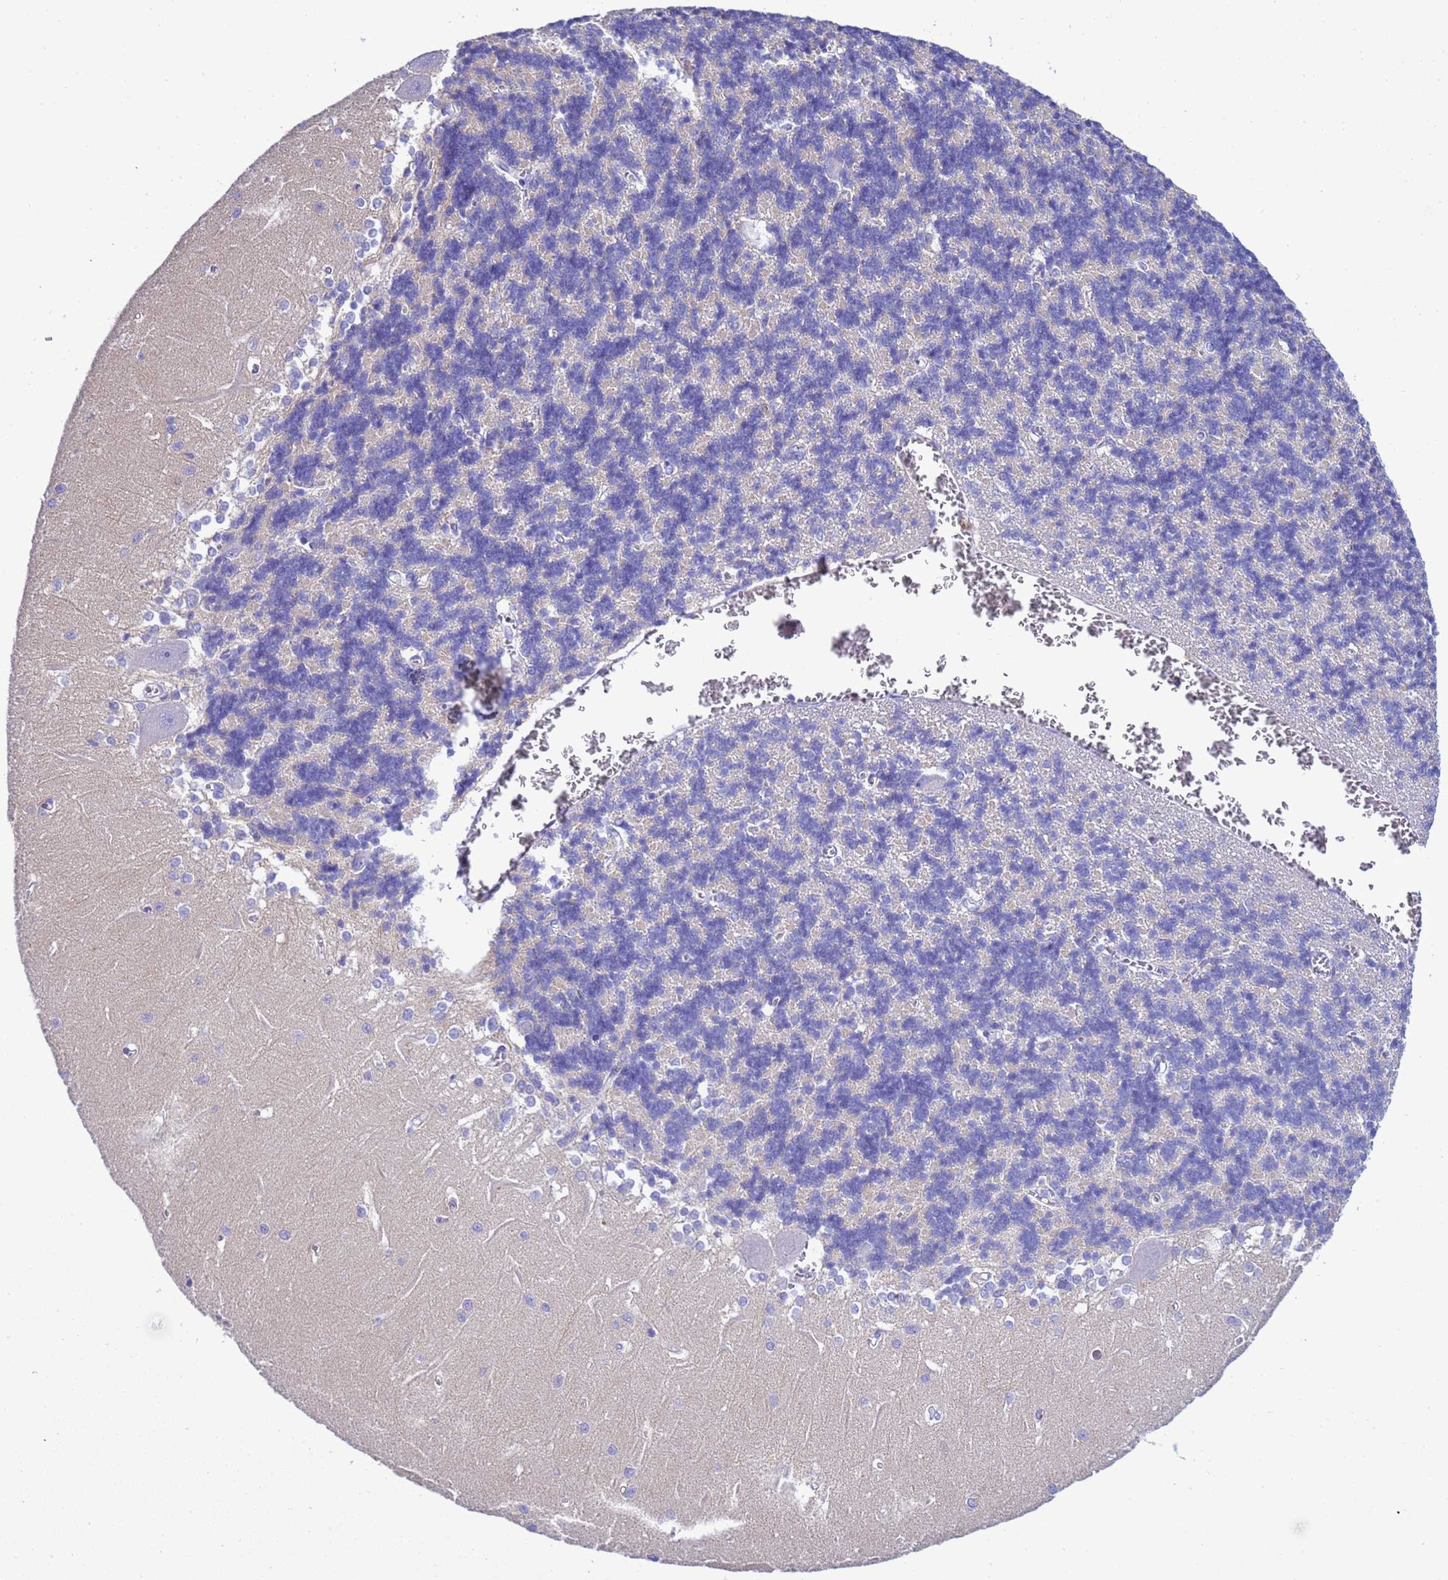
{"staining": {"intensity": "negative", "quantity": "none", "location": "none"}, "tissue": "cerebellum", "cell_type": "Cells in granular layer", "image_type": "normal", "snomed": [{"axis": "morphology", "description": "Normal tissue, NOS"}, {"axis": "topography", "description": "Cerebellum"}], "caption": "This is an IHC photomicrograph of unremarkable cerebellum. There is no positivity in cells in granular layer.", "gene": "KICS2", "patient": {"sex": "male", "age": 37}}